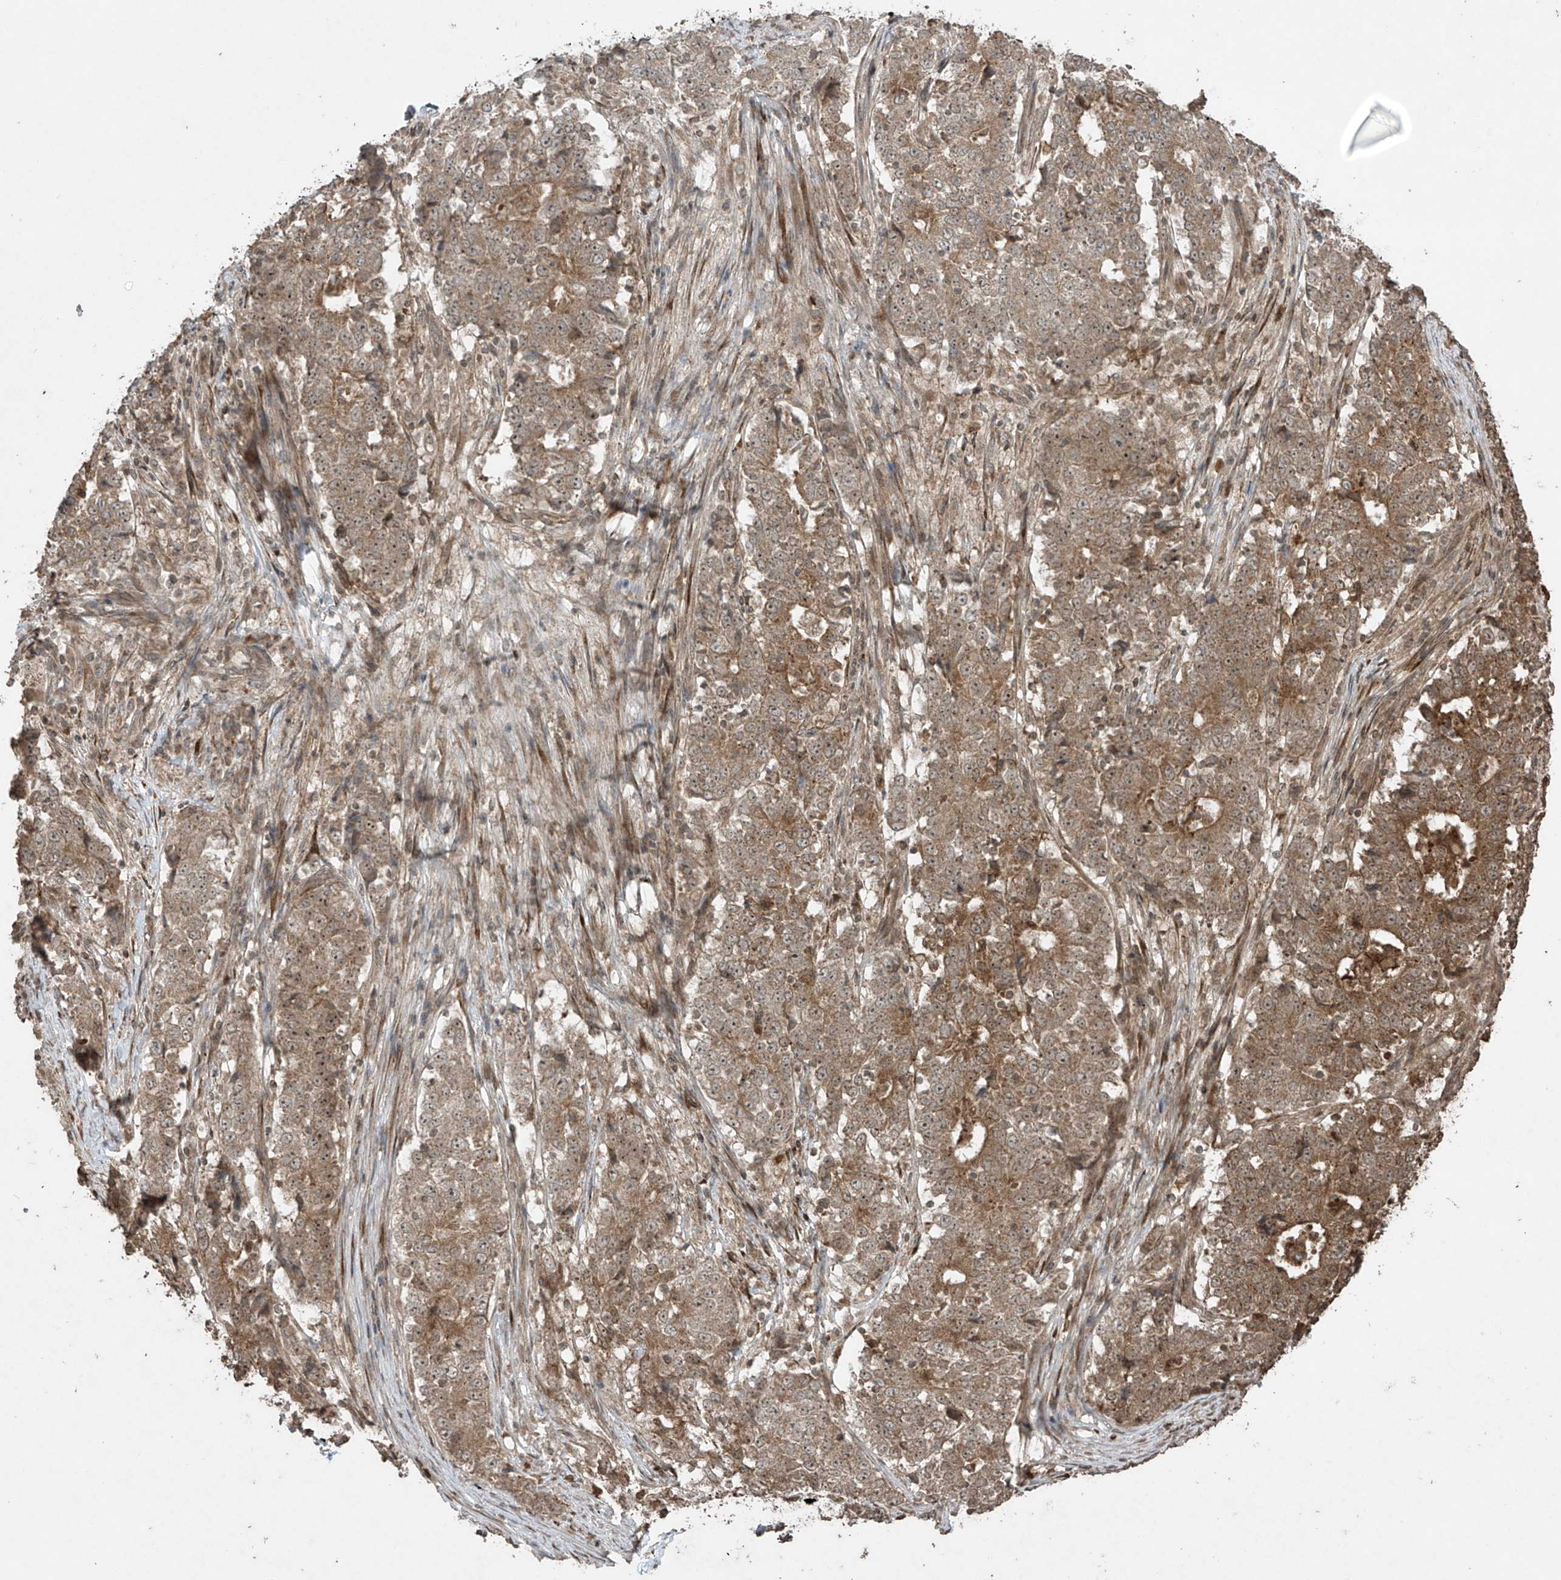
{"staining": {"intensity": "moderate", "quantity": ">75%", "location": "cytoplasmic/membranous"}, "tissue": "stomach cancer", "cell_type": "Tumor cells", "image_type": "cancer", "snomed": [{"axis": "morphology", "description": "Adenocarcinoma, NOS"}, {"axis": "topography", "description": "Stomach"}], "caption": "A brown stain labels moderate cytoplasmic/membranous staining of a protein in stomach cancer tumor cells.", "gene": "PGPEP1", "patient": {"sex": "male", "age": 59}}